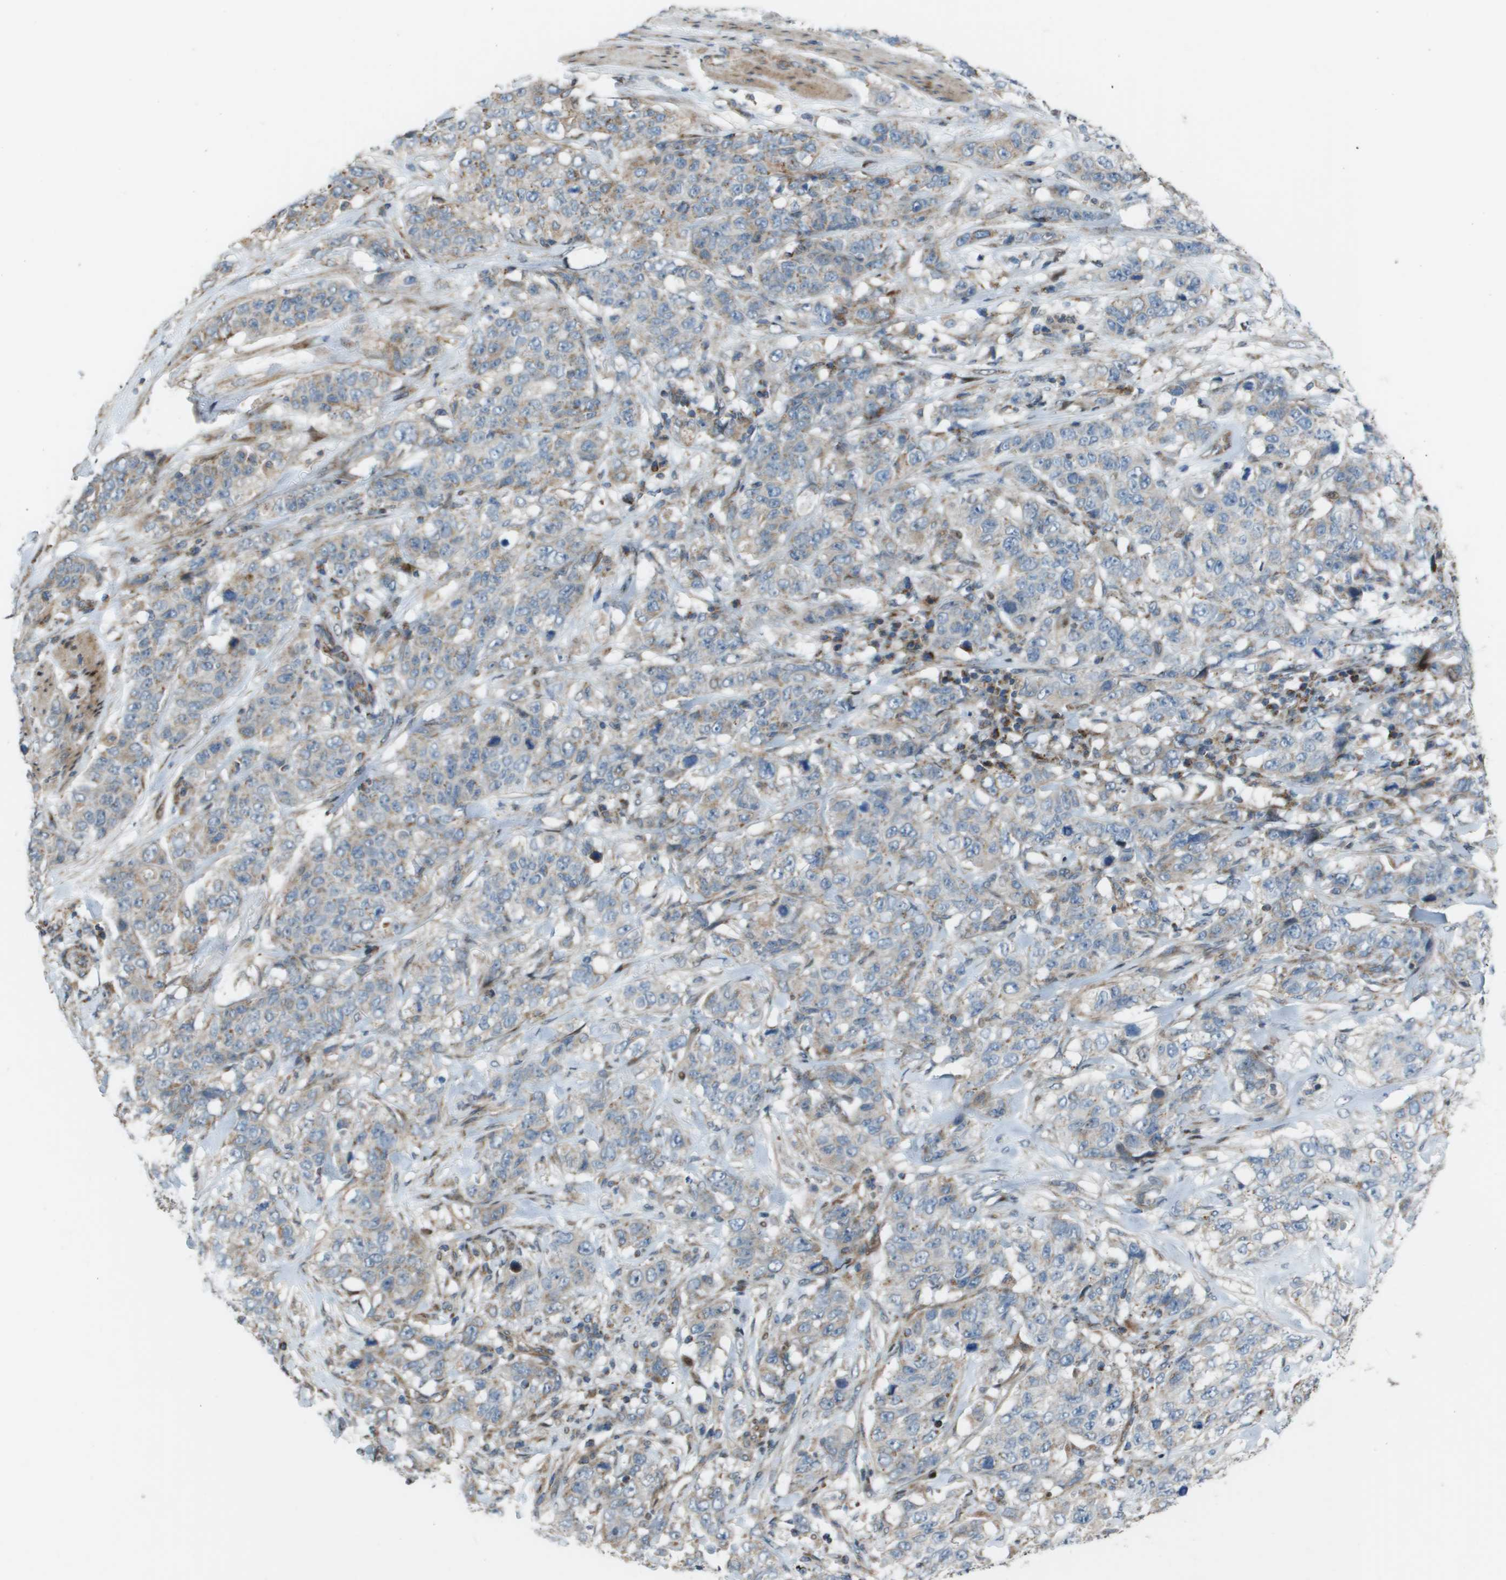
{"staining": {"intensity": "weak", "quantity": "<25%", "location": "cytoplasmic/membranous"}, "tissue": "stomach cancer", "cell_type": "Tumor cells", "image_type": "cancer", "snomed": [{"axis": "morphology", "description": "Adenocarcinoma, NOS"}, {"axis": "topography", "description": "Stomach"}], "caption": "Immunohistochemistry (IHC) micrograph of human stomach adenocarcinoma stained for a protein (brown), which displays no staining in tumor cells. (Brightfield microscopy of DAB IHC at high magnification).", "gene": "MGAT3", "patient": {"sex": "male", "age": 48}}